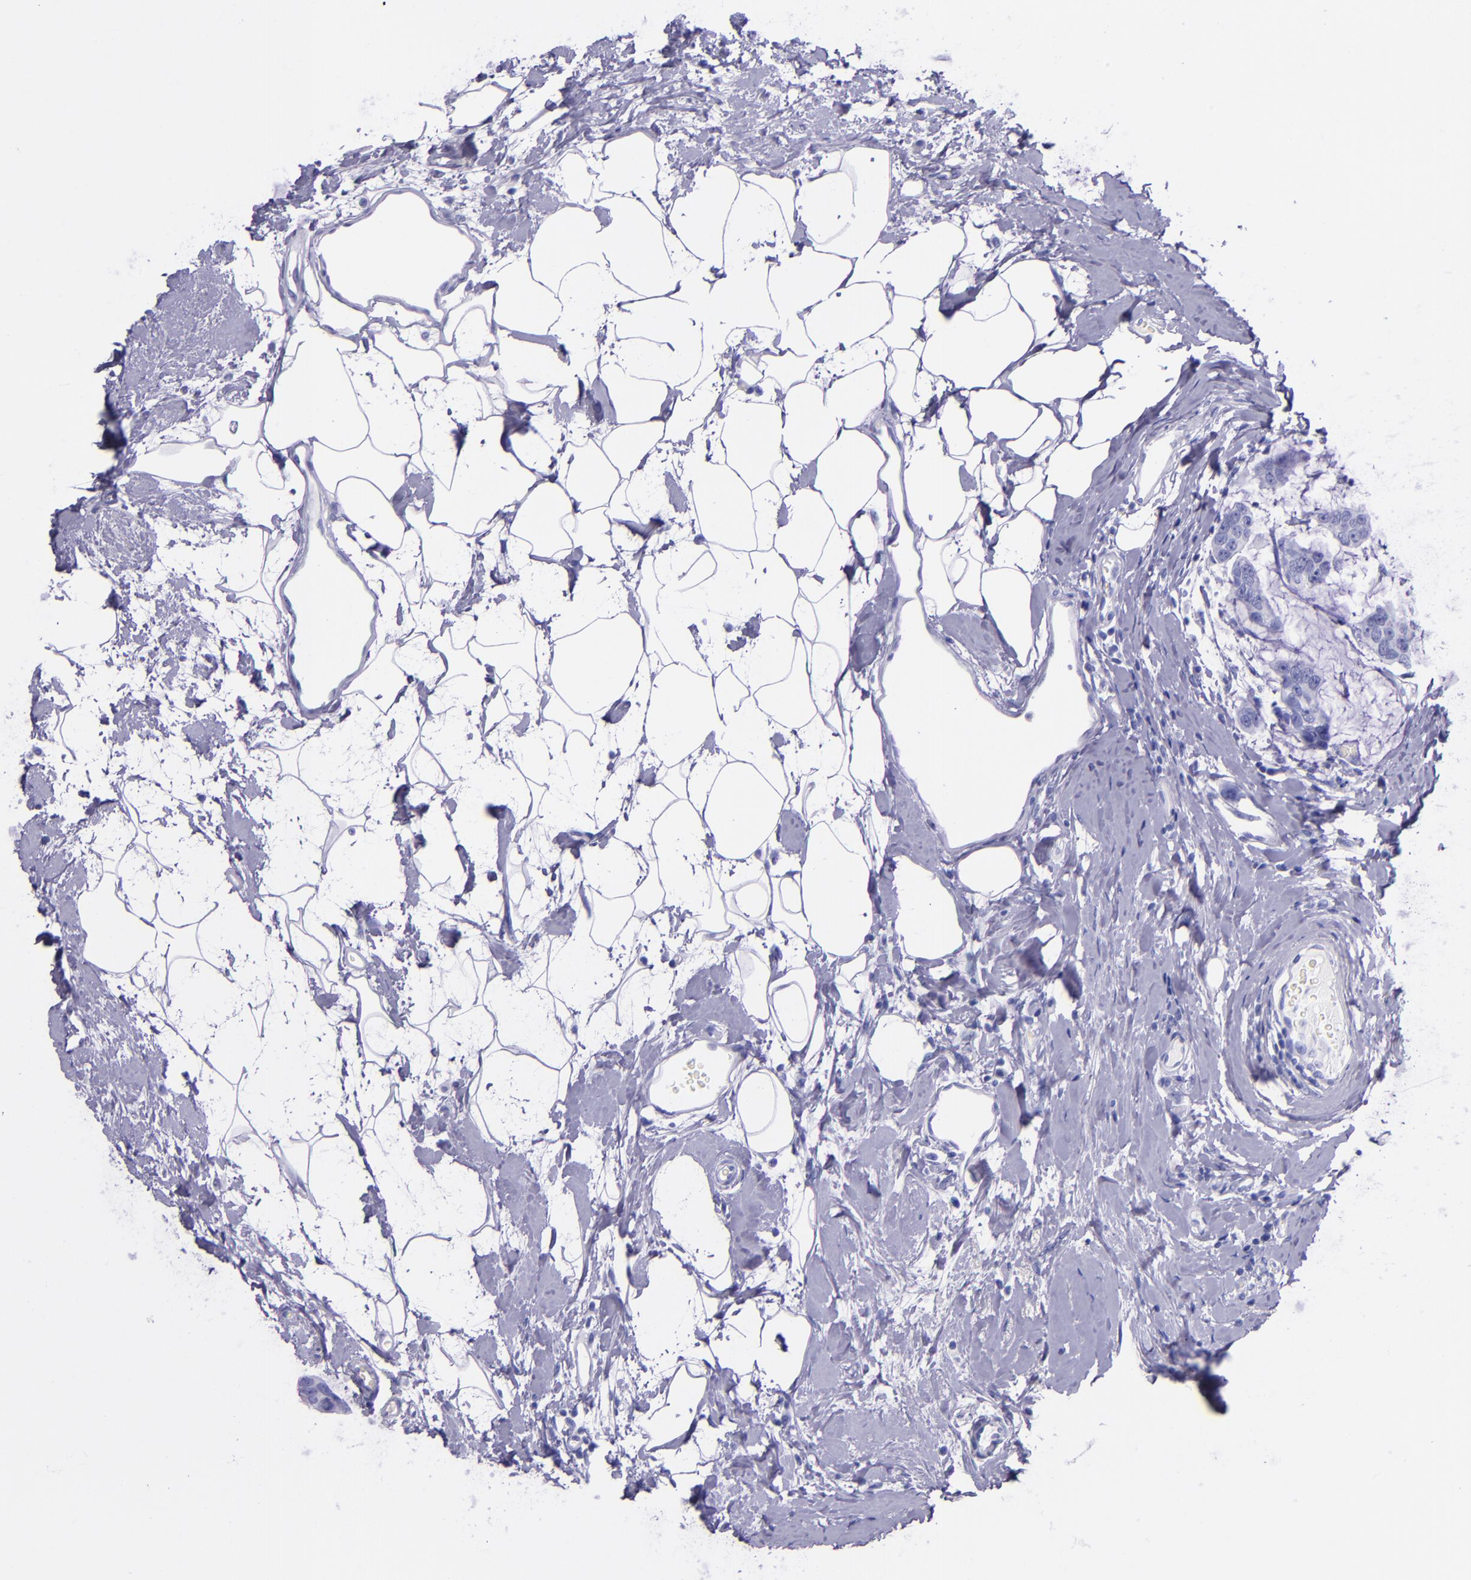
{"staining": {"intensity": "negative", "quantity": "none", "location": "none"}, "tissue": "breast cancer", "cell_type": "Tumor cells", "image_type": "cancer", "snomed": [{"axis": "morphology", "description": "Normal tissue, NOS"}, {"axis": "morphology", "description": "Duct carcinoma"}, {"axis": "topography", "description": "Breast"}], "caption": "Tumor cells are negative for brown protein staining in invasive ductal carcinoma (breast).", "gene": "SLPI", "patient": {"sex": "female", "age": 50}}